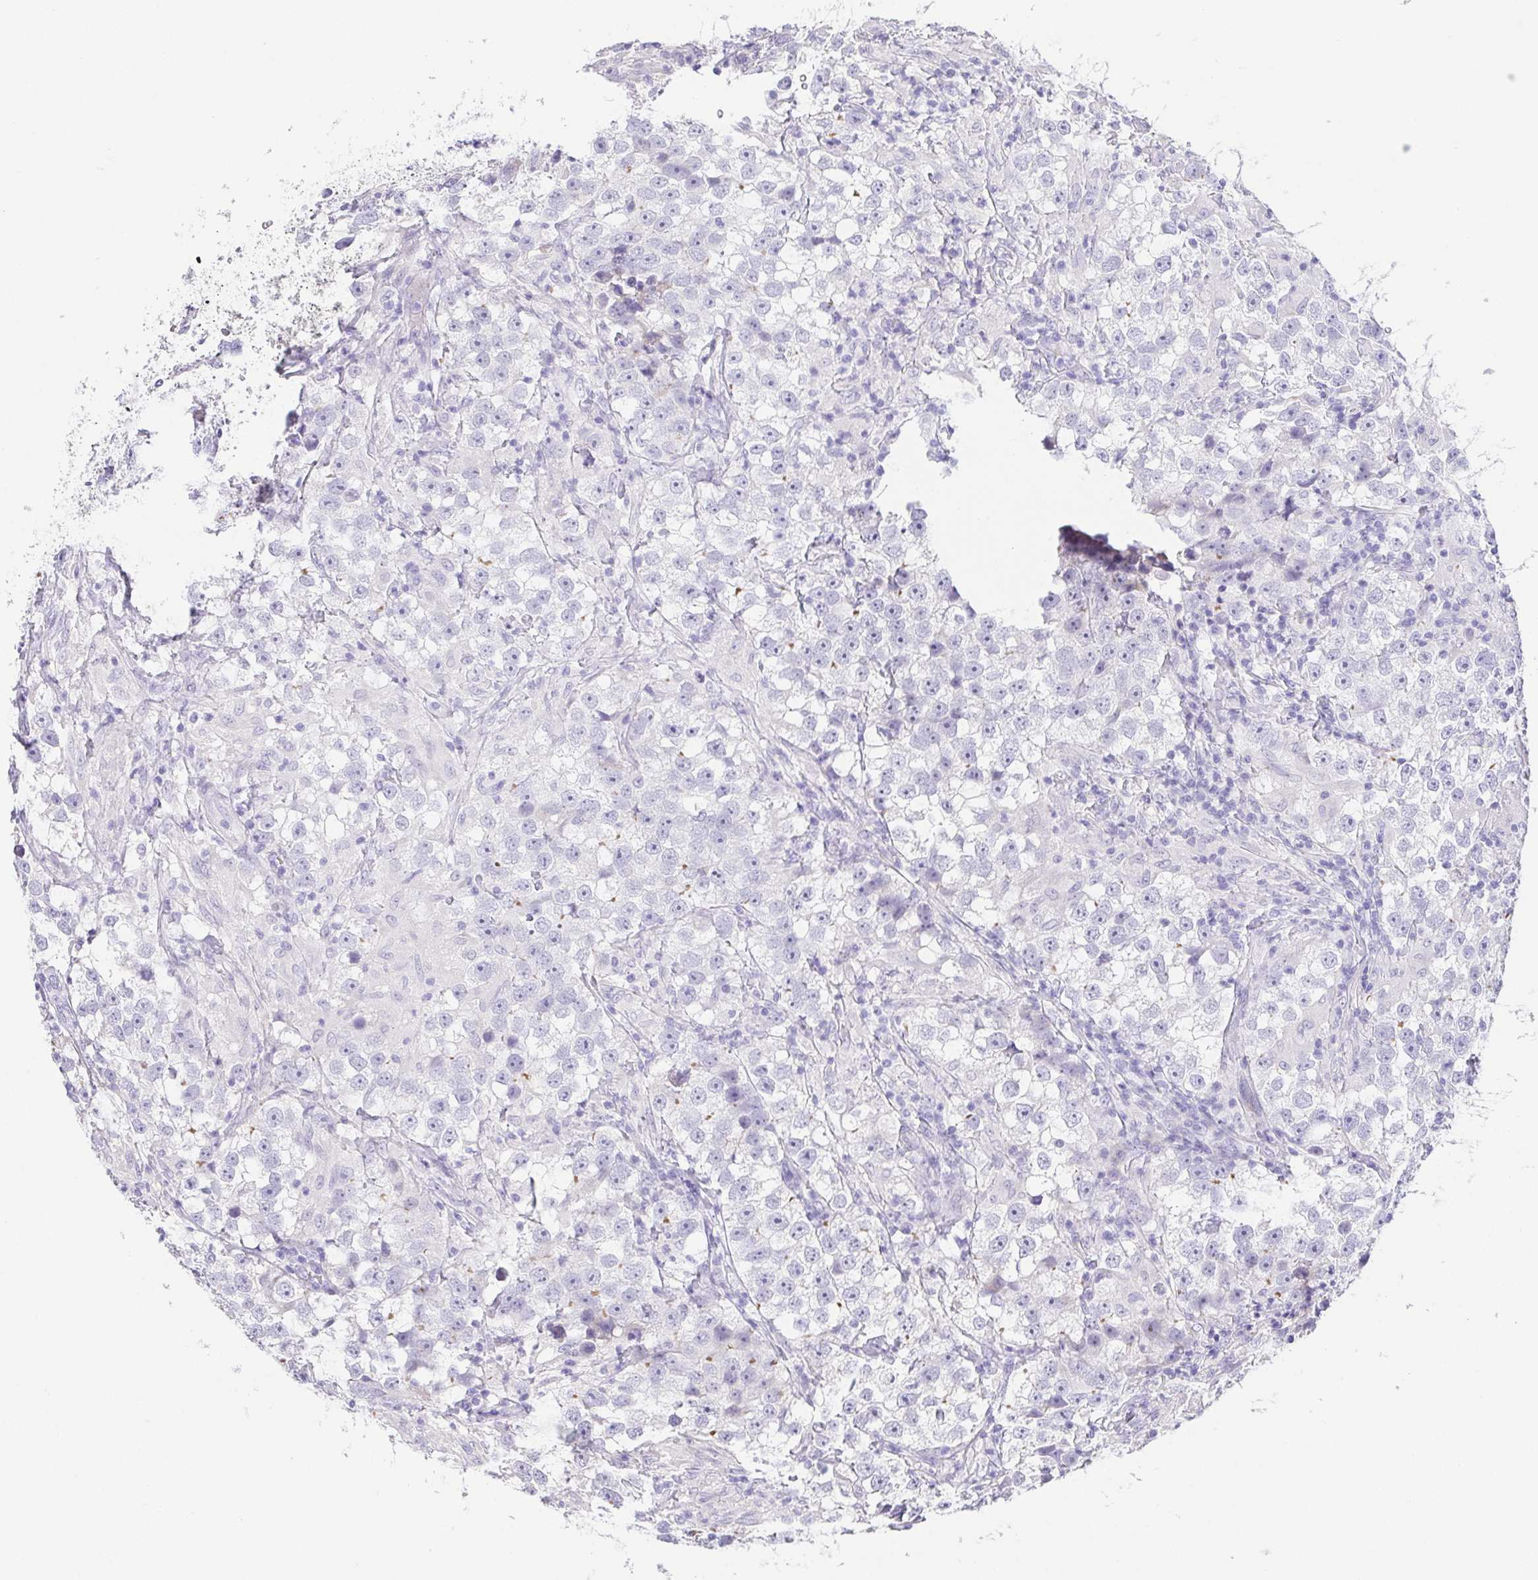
{"staining": {"intensity": "negative", "quantity": "none", "location": "none"}, "tissue": "testis cancer", "cell_type": "Tumor cells", "image_type": "cancer", "snomed": [{"axis": "morphology", "description": "Seminoma, NOS"}, {"axis": "topography", "description": "Testis"}], "caption": "The photomicrograph exhibits no significant expression in tumor cells of testis cancer (seminoma).", "gene": "HAPLN2", "patient": {"sex": "male", "age": 46}}